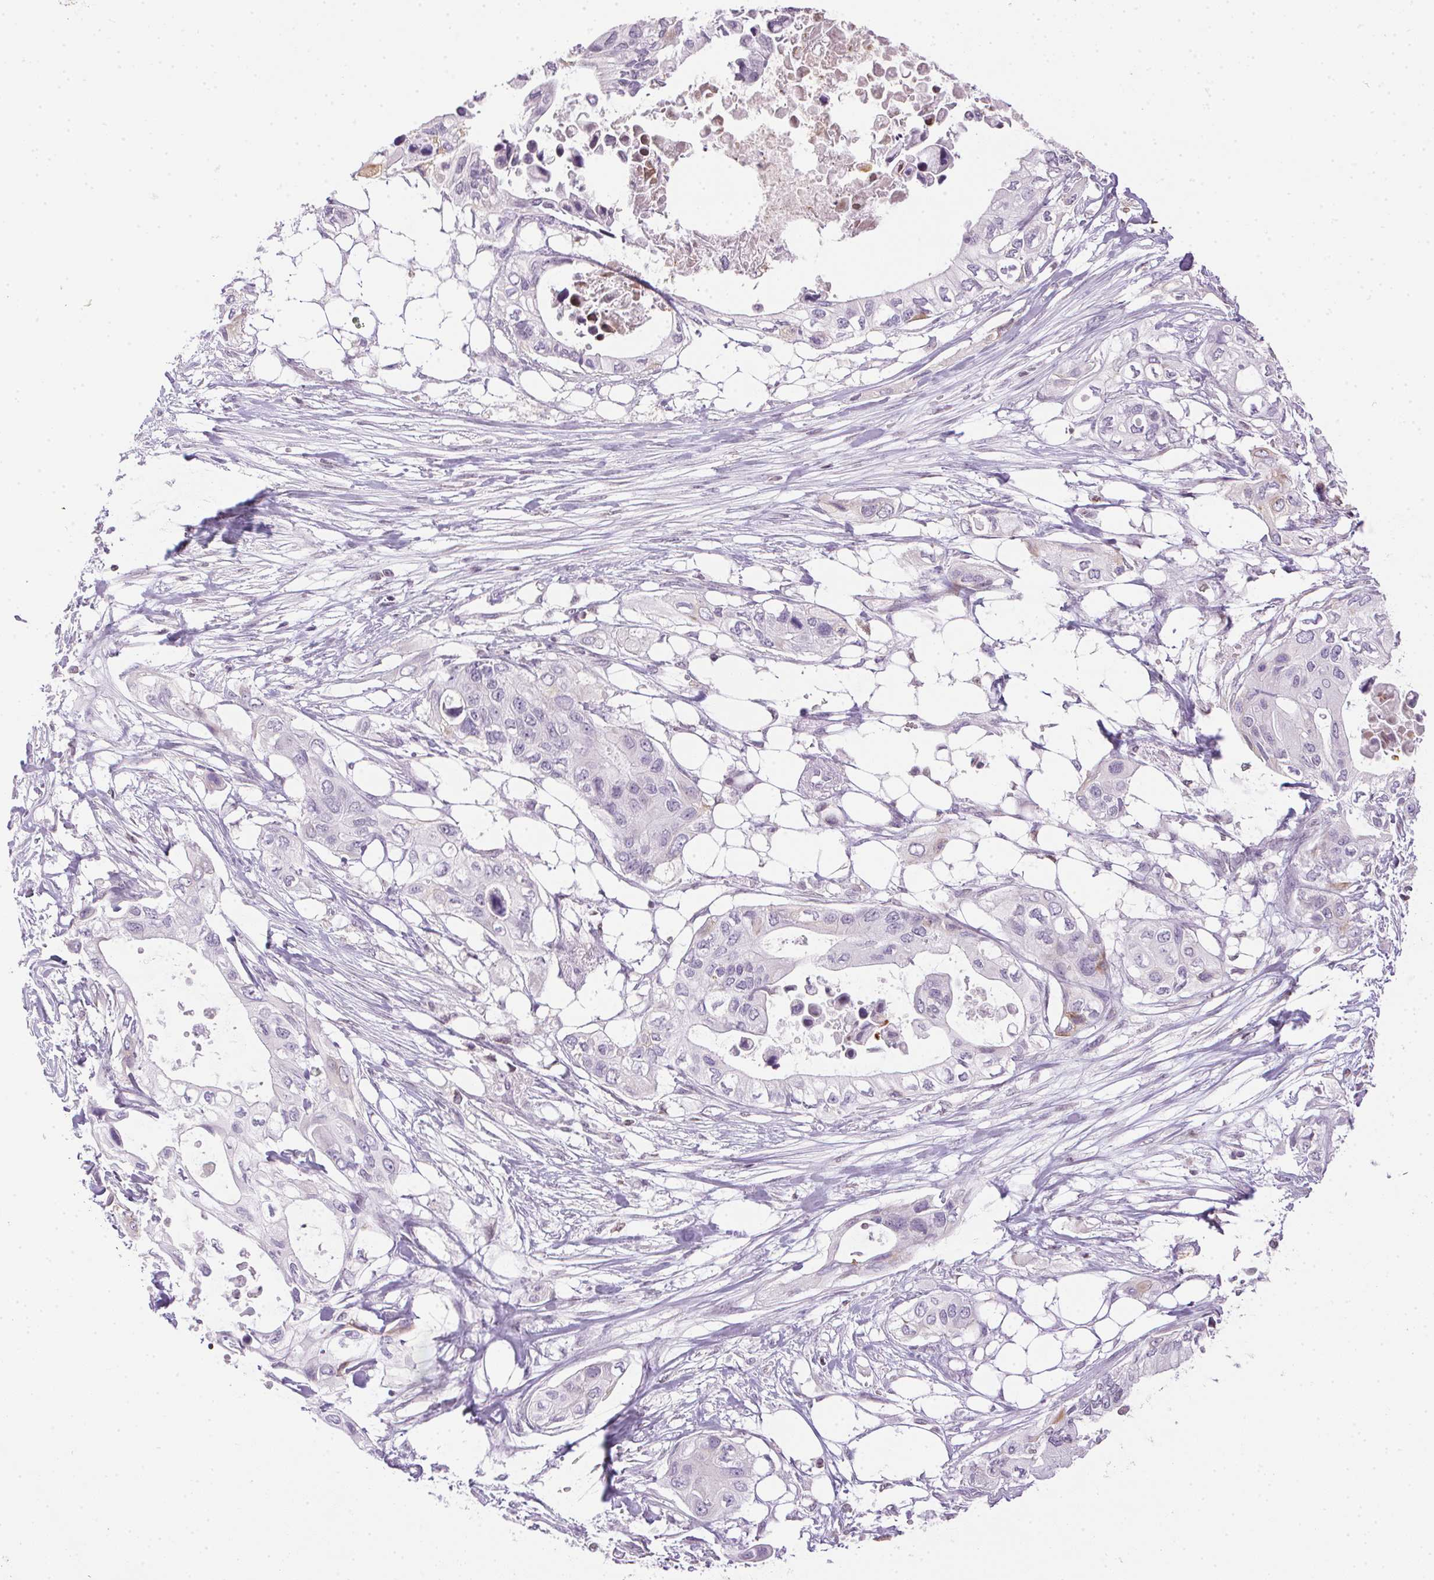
{"staining": {"intensity": "negative", "quantity": "none", "location": "none"}, "tissue": "pancreatic cancer", "cell_type": "Tumor cells", "image_type": "cancer", "snomed": [{"axis": "morphology", "description": "Adenocarcinoma, NOS"}, {"axis": "topography", "description": "Pancreas"}], "caption": "High power microscopy micrograph of an immunohistochemistry image of pancreatic cancer (adenocarcinoma), revealing no significant positivity in tumor cells. (DAB immunohistochemistry (IHC) with hematoxylin counter stain).", "gene": "PRL", "patient": {"sex": "female", "age": 63}}